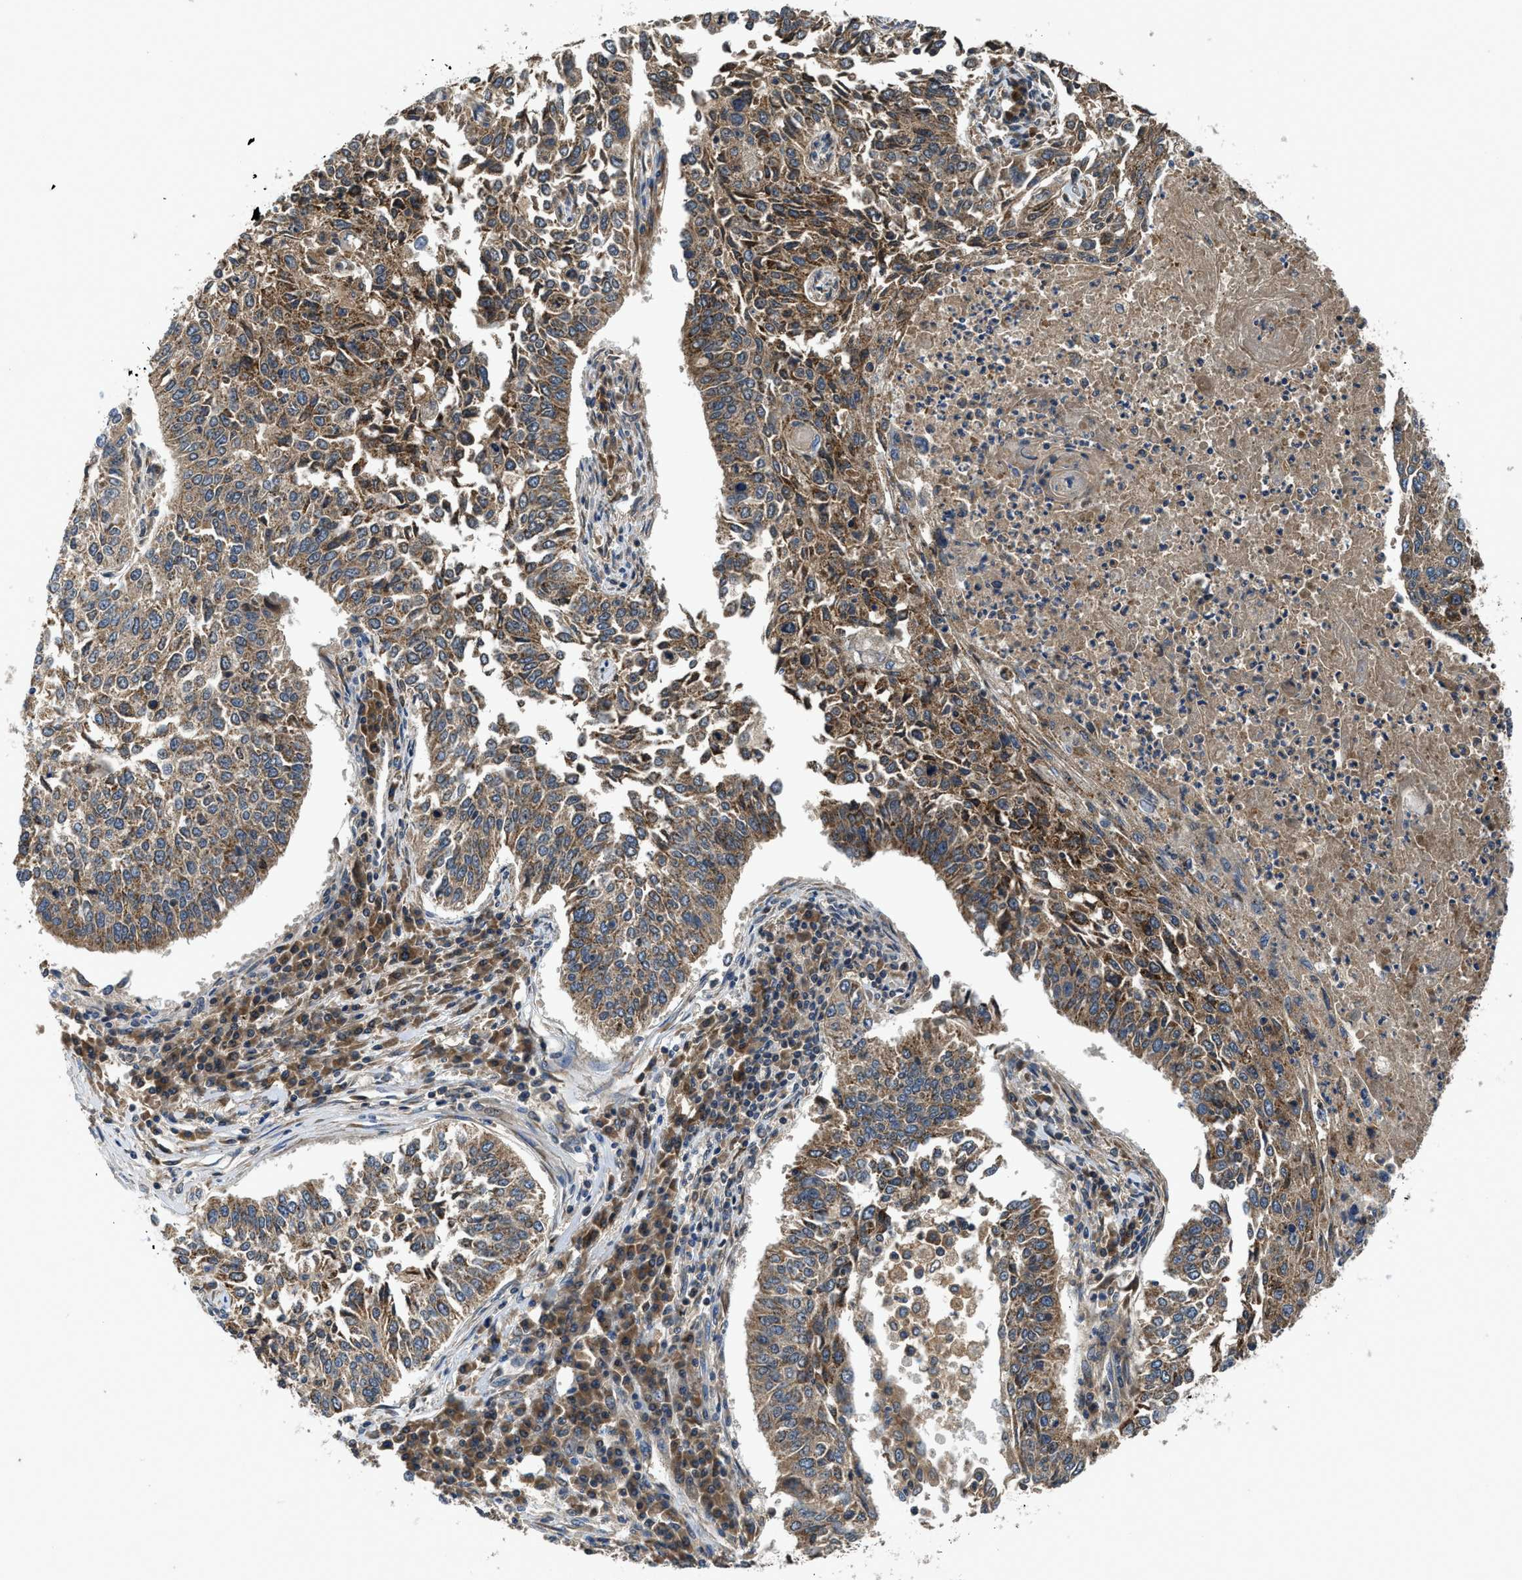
{"staining": {"intensity": "moderate", "quantity": ">75%", "location": "cytoplasmic/membranous"}, "tissue": "lung cancer", "cell_type": "Tumor cells", "image_type": "cancer", "snomed": [{"axis": "morphology", "description": "Normal tissue, NOS"}, {"axis": "morphology", "description": "Squamous cell carcinoma, NOS"}, {"axis": "topography", "description": "Cartilage tissue"}, {"axis": "topography", "description": "Bronchus"}, {"axis": "topography", "description": "Lung"}], "caption": "Approximately >75% of tumor cells in human lung cancer show moderate cytoplasmic/membranous protein positivity as visualized by brown immunohistochemical staining.", "gene": "PAFAH2", "patient": {"sex": "female", "age": 49}}